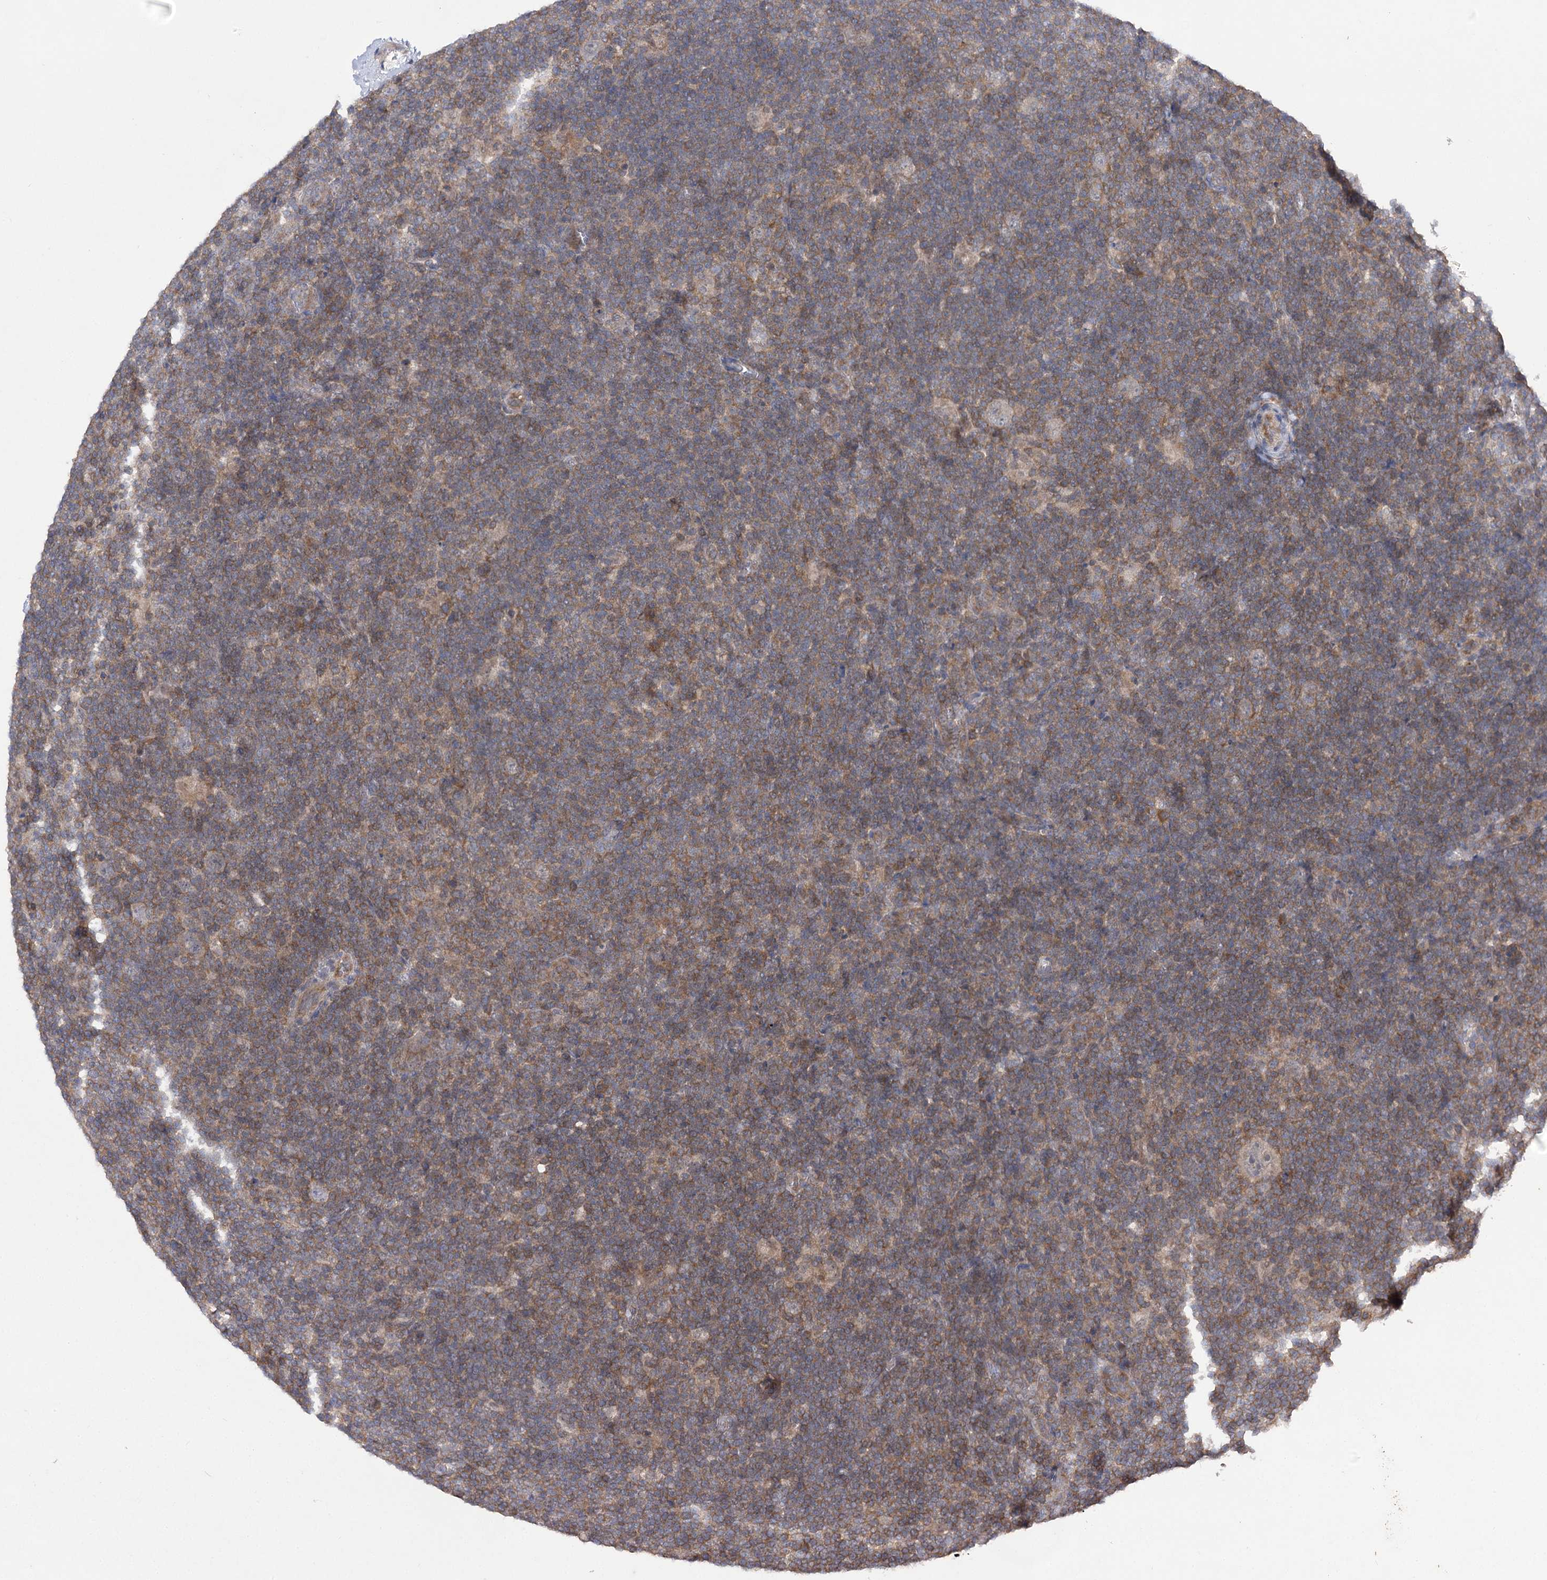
{"staining": {"intensity": "weak", "quantity": "<25%", "location": "cytoplasmic/membranous"}, "tissue": "lymphoma", "cell_type": "Tumor cells", "image_type": "cancer", "snomed": [{"axis": "morphology", "description": "Hodgkin's disease, NOS"}, {"axis": "topography", "description": "Lymph node"}], "caption": "Immunohistochemistry (IHC) of lymphoma exhibits no staining in tumor cells.", "gene": "BCR", "patient": {"sex": "female", "age": 57}}